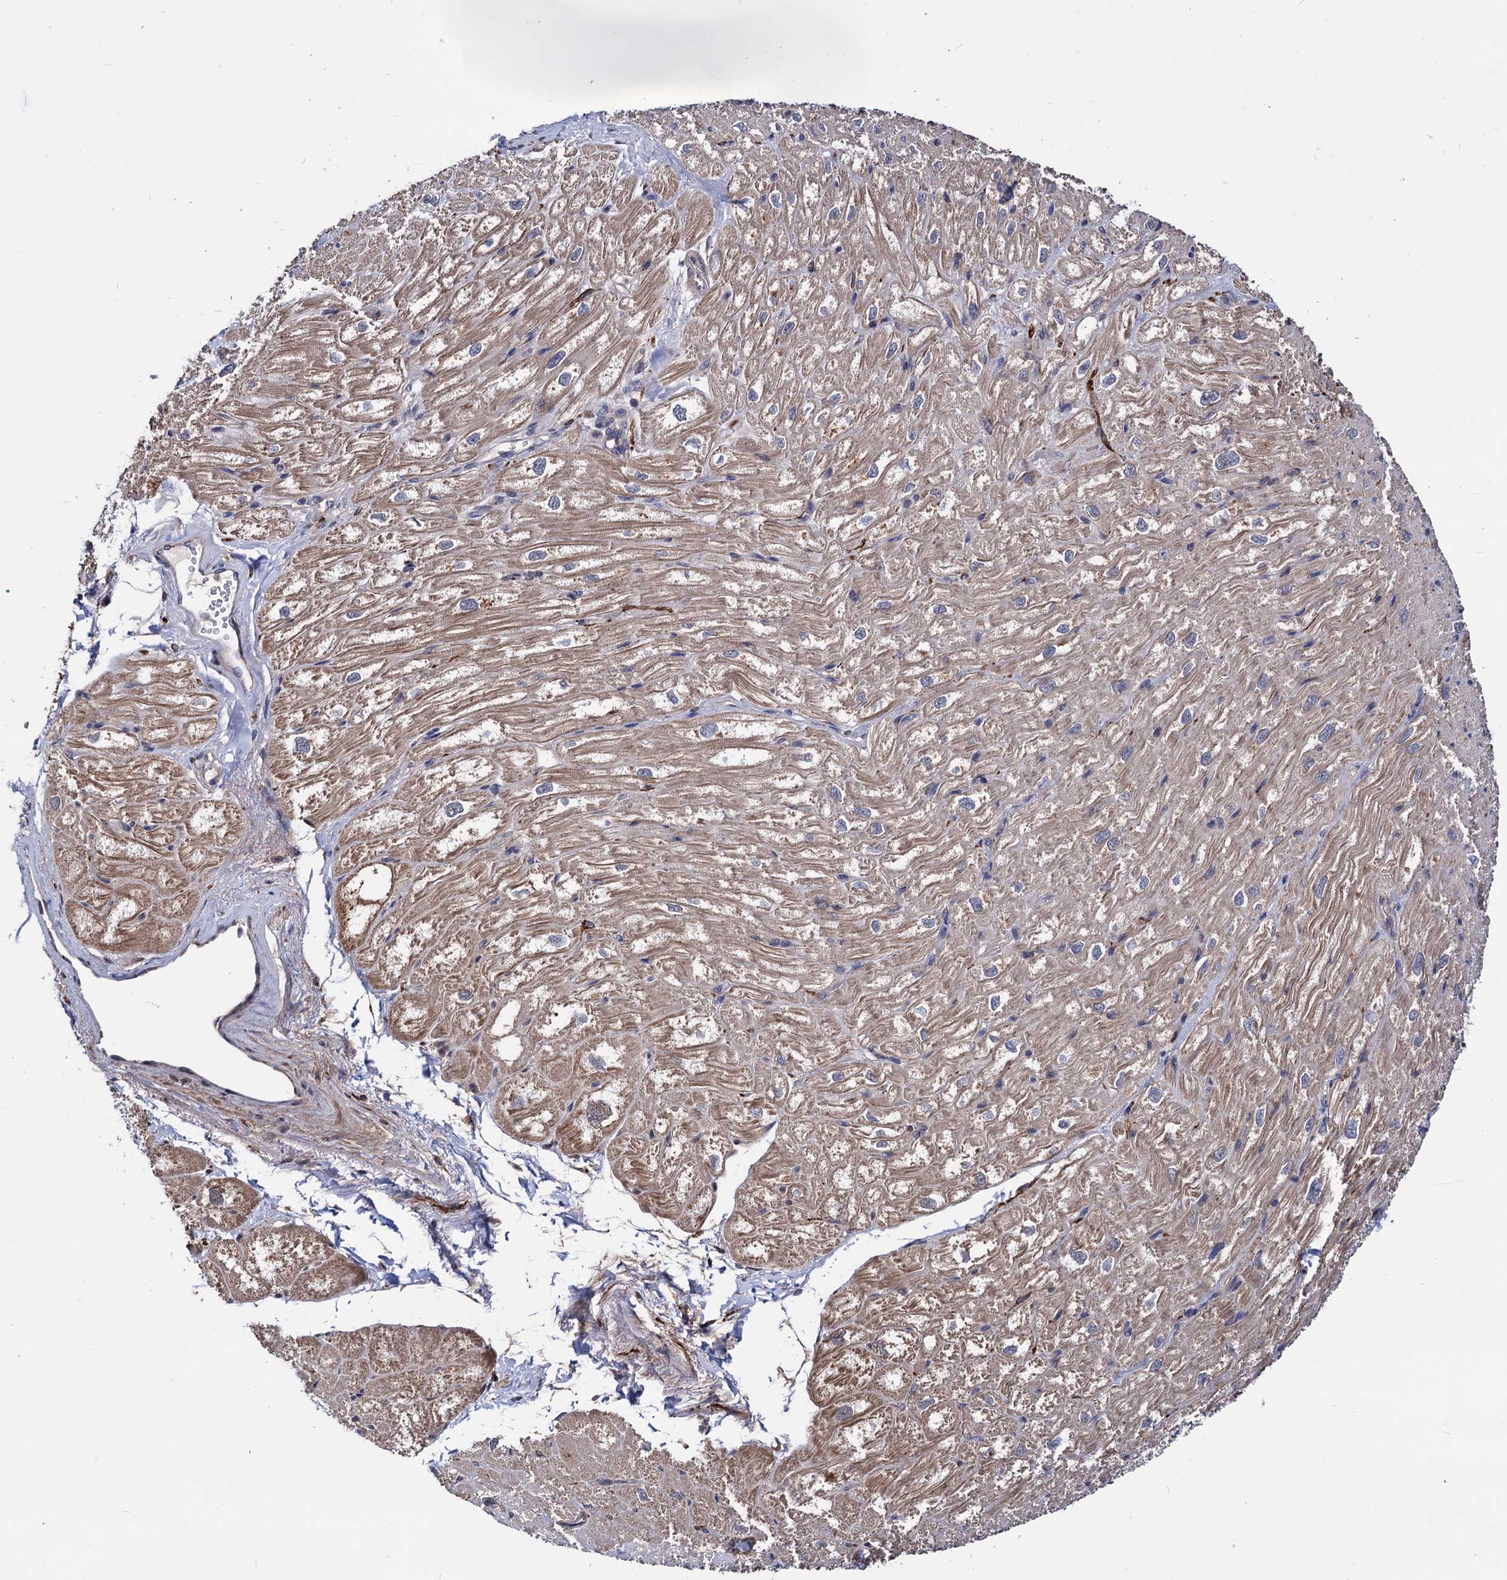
{"staining": {"intensity": "moderate", "quantity": ">75%", "location": "cytoplasmic/membranous"}, "tissue": "heart muscle", "cell_type": "Cardiomyocytes", "image_type": "normal", "snomed": [{"axis": "morphology", "description": "Normal tissue, NOS"}, {"axis": "topography", "description": "Heart"}], "caption": "A high-resolution micrograph shows IHC staining of benign heart muscle, which demonstrates moderate cytoplasmic/membranous positivity in about >75% of cardiomyocytes.", "gene": "ESD", "patient": {"sex": "male", "age": 50}}